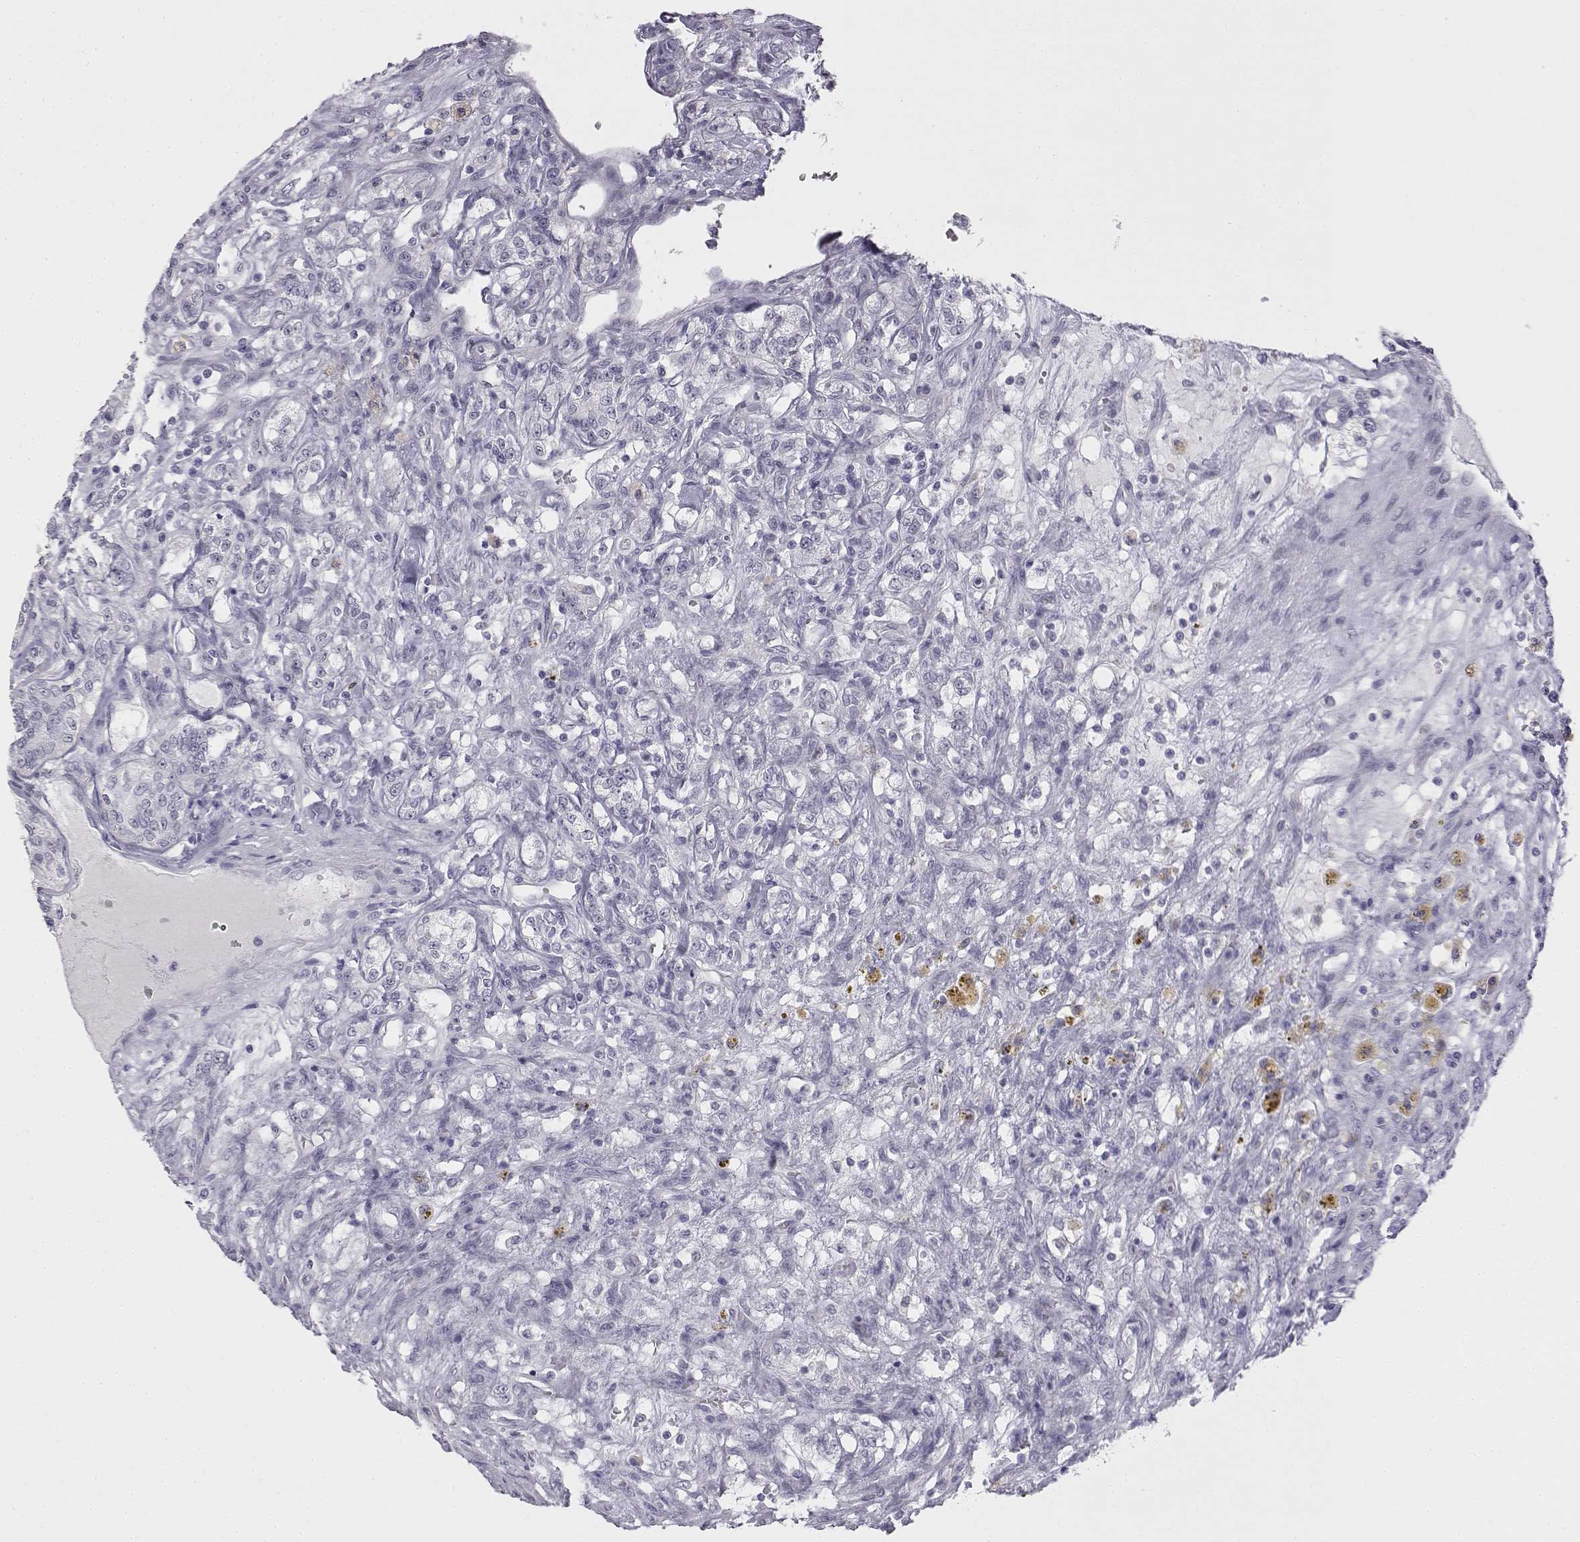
{"staining": {"intensity": "negative", "quantity": "none", "location": "none"}, "tissue": "renal cancer", "cell_type": "Tumor cells", "image_type": "cancer", "snomed": [{"axis": "morphology", "description": "Adenocarcinoma, NOS"}, {"axis": "topography", "description": "Kidney"}], "caption": "Protein analysis of renal cancer shows no significant positivity in tumor cells.", "gene": "VGF", "patient": {"sex": "female", "age": 63}}